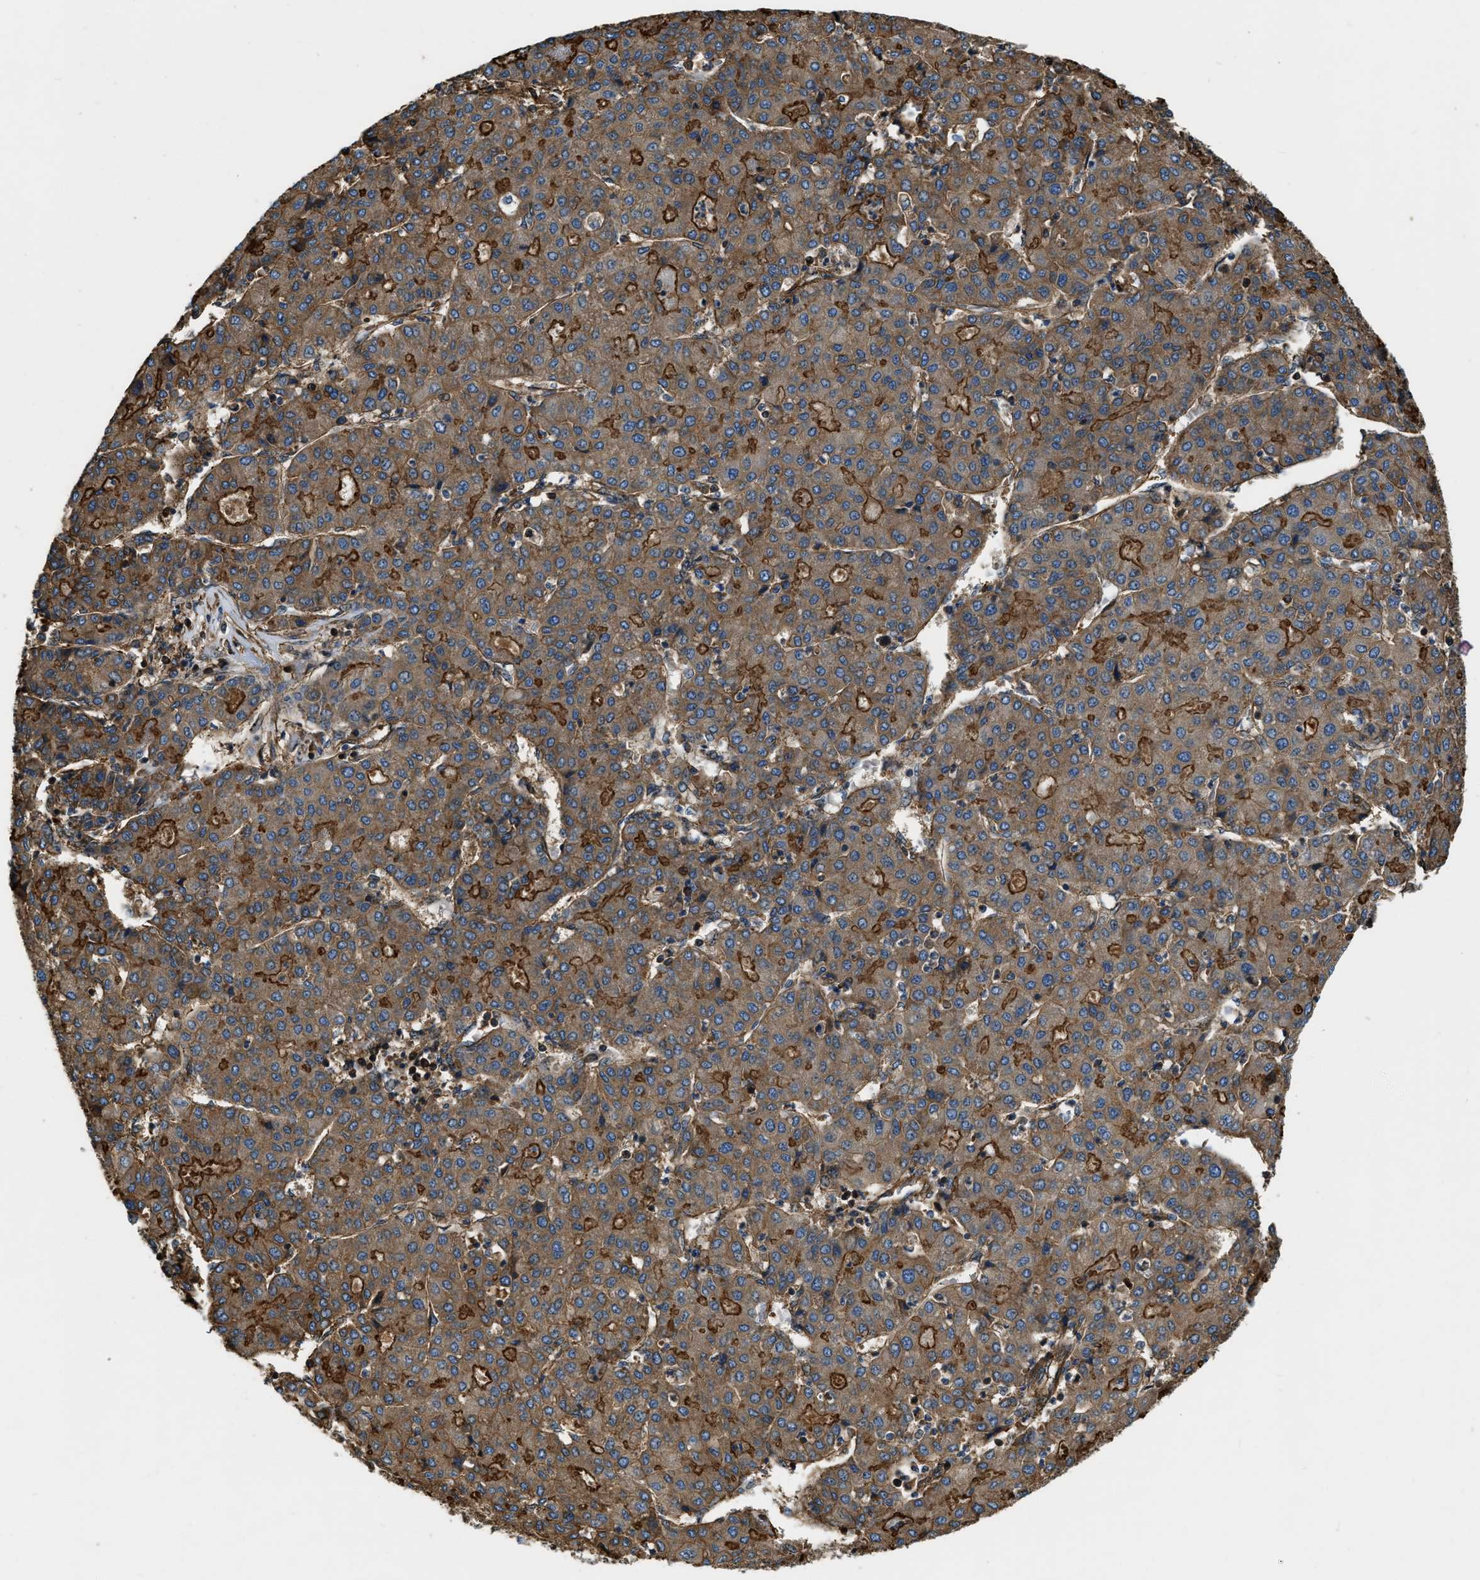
{"staining": {"intensity": "strong", "quantity": "25%-75%", "location": "cytoplasmic/membranous"}, "tissue": "liver cancer", "cell_type": "Tumor cells", "image_type": "cancer", "snomed": [{"axis": "morphology", "description": "Carcinoma, Hepatocellular, NOS"}, {"axis": "topography", "description": "Liver"}], "caption": "A high-resolution histopathology image shows immunohistochemistry staining of liver hepatocellular carcinoma, which shows strong cytoplasmic/membranous positivity in approximately 25%-75% of tumor cells. (DAB IHC, brown staining for protein, blue staining for nuclei).", "gene": "YARS1", "patient": {"sex": "male", "age": 65}}